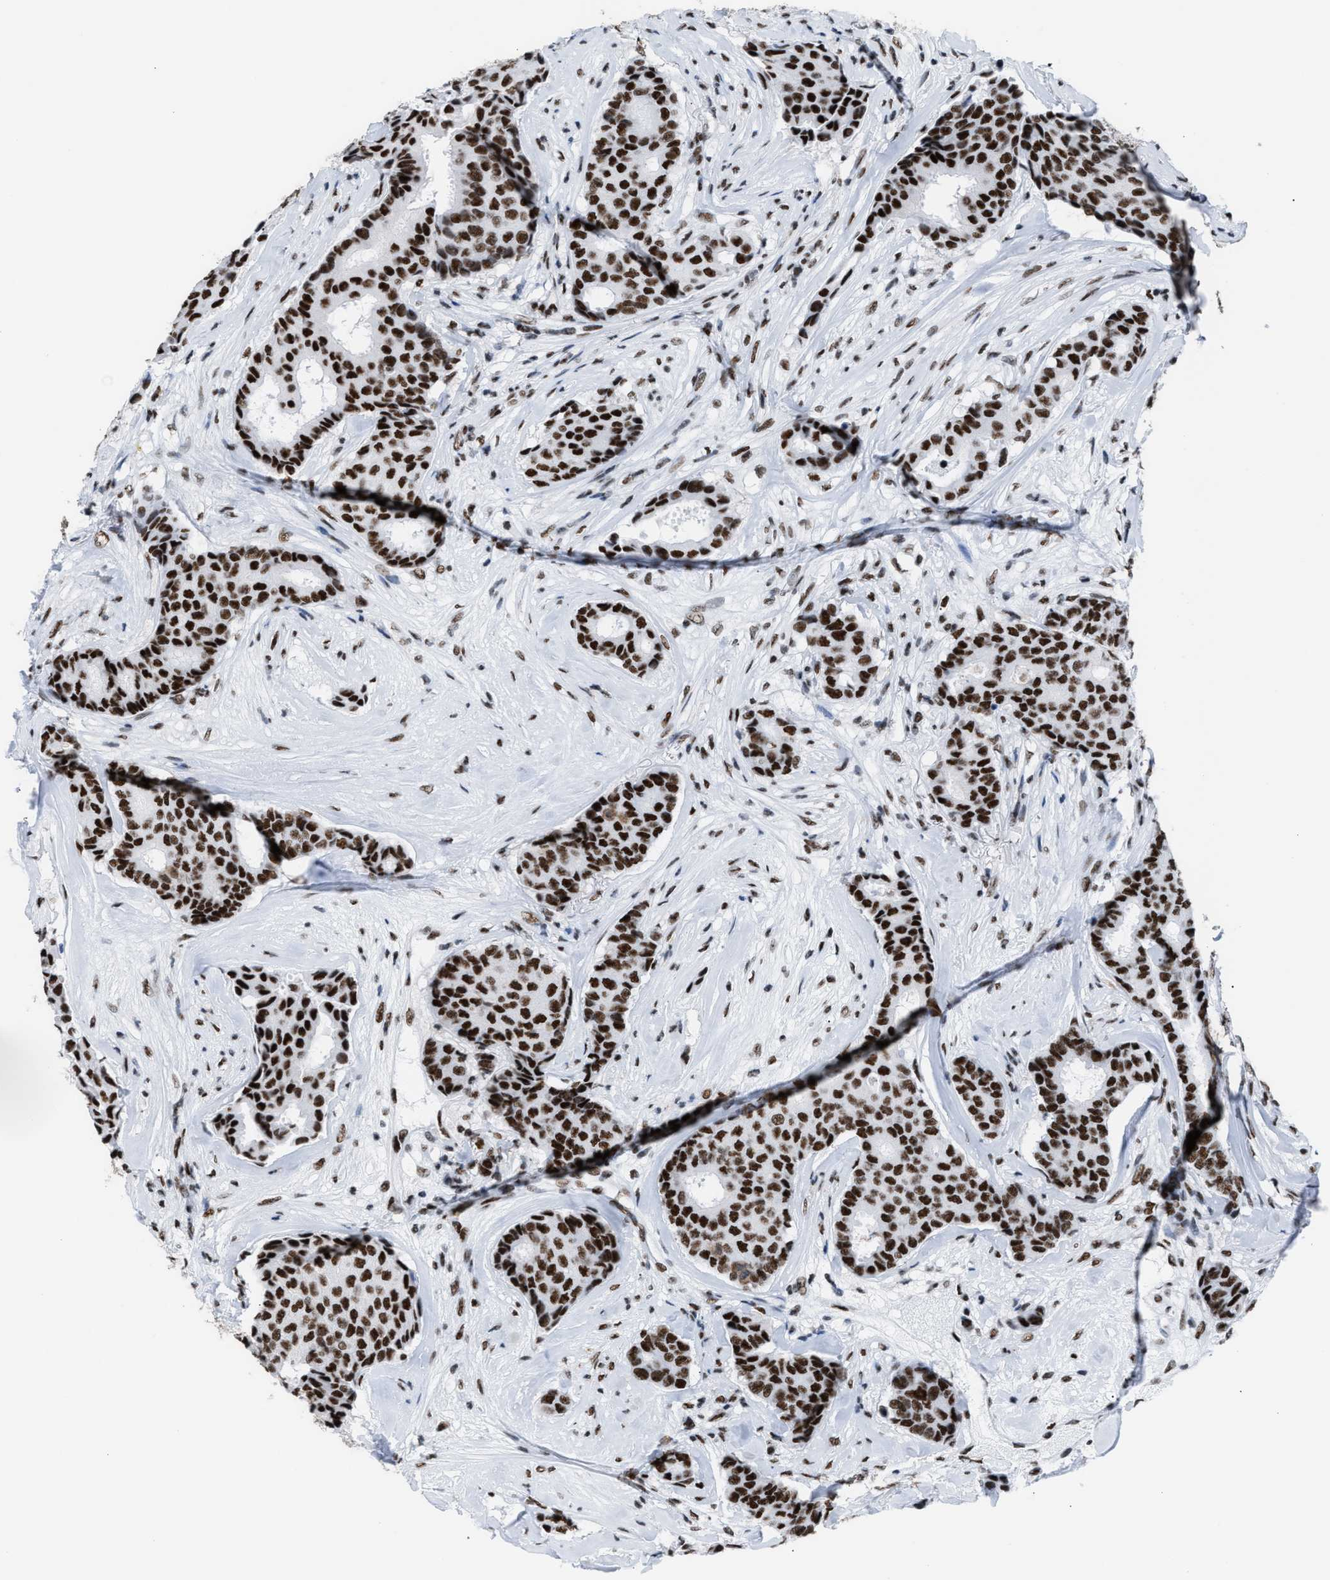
{"staining": {"intensity": "strong", "quantity": ">75%", "location": "nuclear"}, "tissue": "breast cancer", "cell_type": "Tumor cells", "image_type": "cancer", "snomed": [{"axis": "morphology", "description": "Duct carcinoma"}, {"axis": "topography", "description": "Breast"}], "caption": "Immunohistochemistry (IHC) of breast cancer shows high levels of strong nuclear positivity in about >75% of tumor cells.", "gene": "CCAR2", "patient": {"sex": "female", "age": 75}}